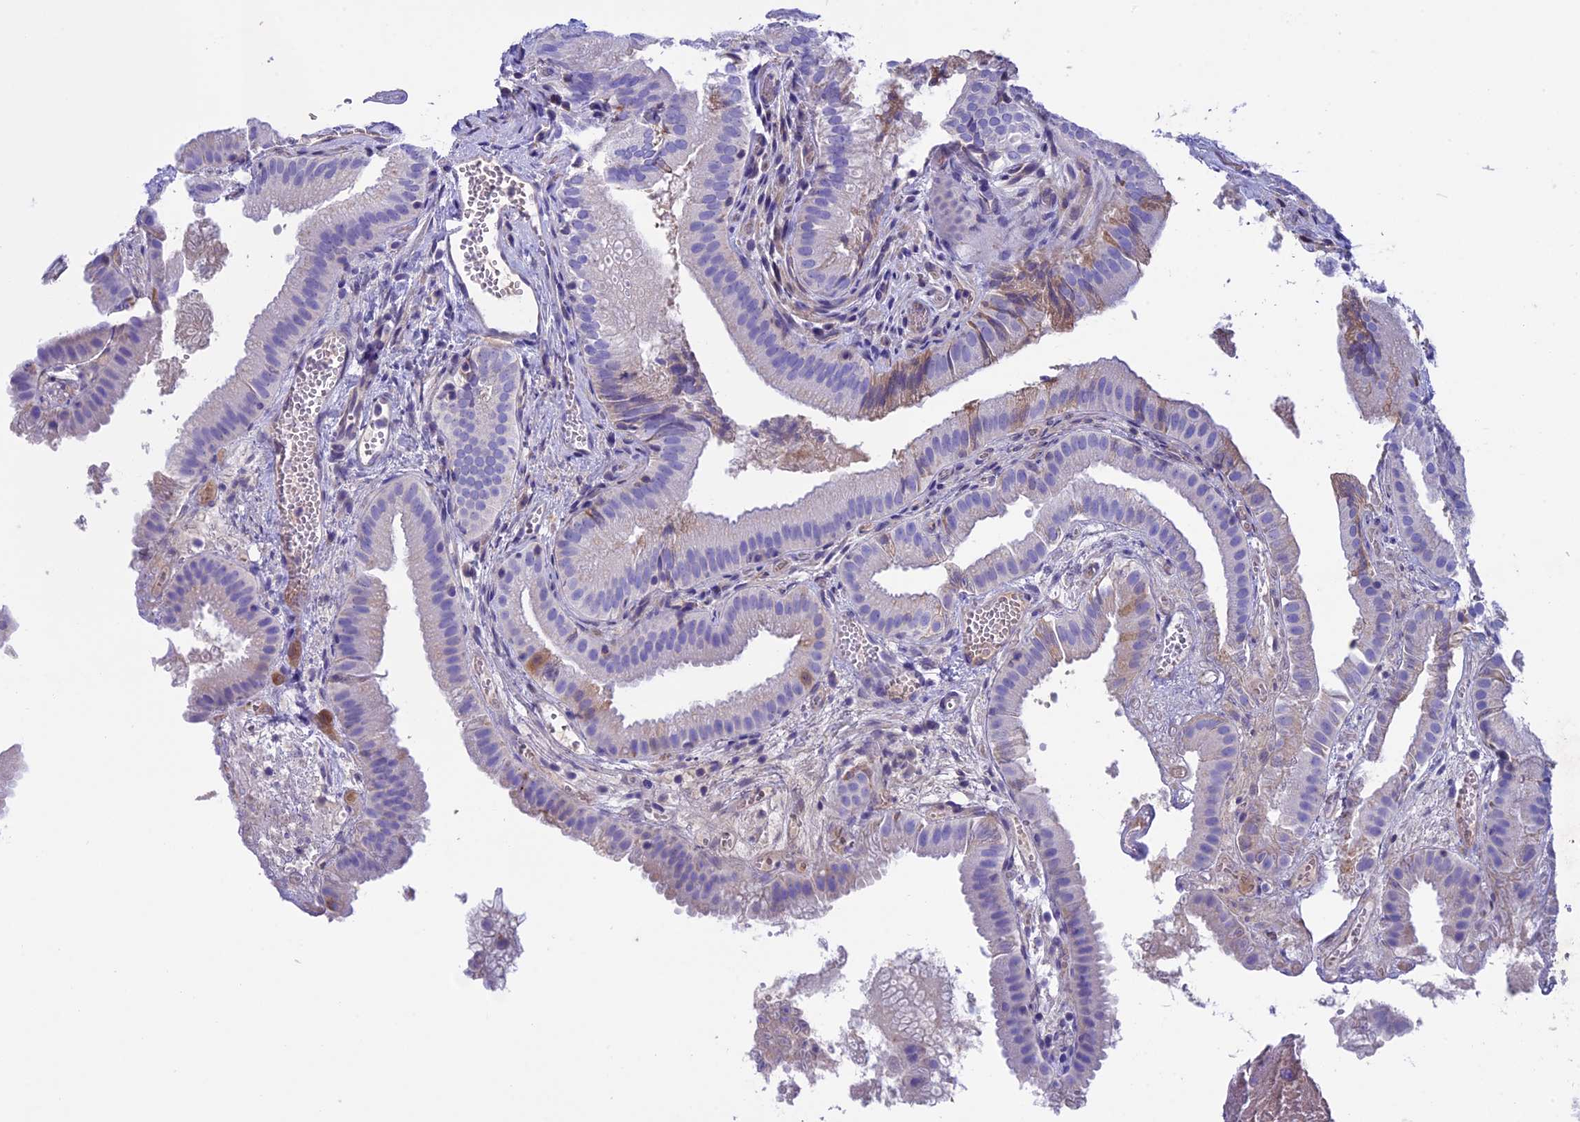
{"staining": {"intensity": "weak", "quantity": "<25%", "location": "cytoplasmic/membranous"}, "tissue": "gallbladder", "cell_type": "Glandular cells", "image_type": "normal", "snomed": [{"axis": "morphology", "description": "Normal tissue, NOS"}, {"axis": "topography", "description": "Gallbladder"}], "caption": "Immunohistochemistry (IHC) of unremarkable human gallbladder exhibits no positivity in glandular cells.", "gene": "IGSF6", "patient": {"sex": "female", "age": 30}}